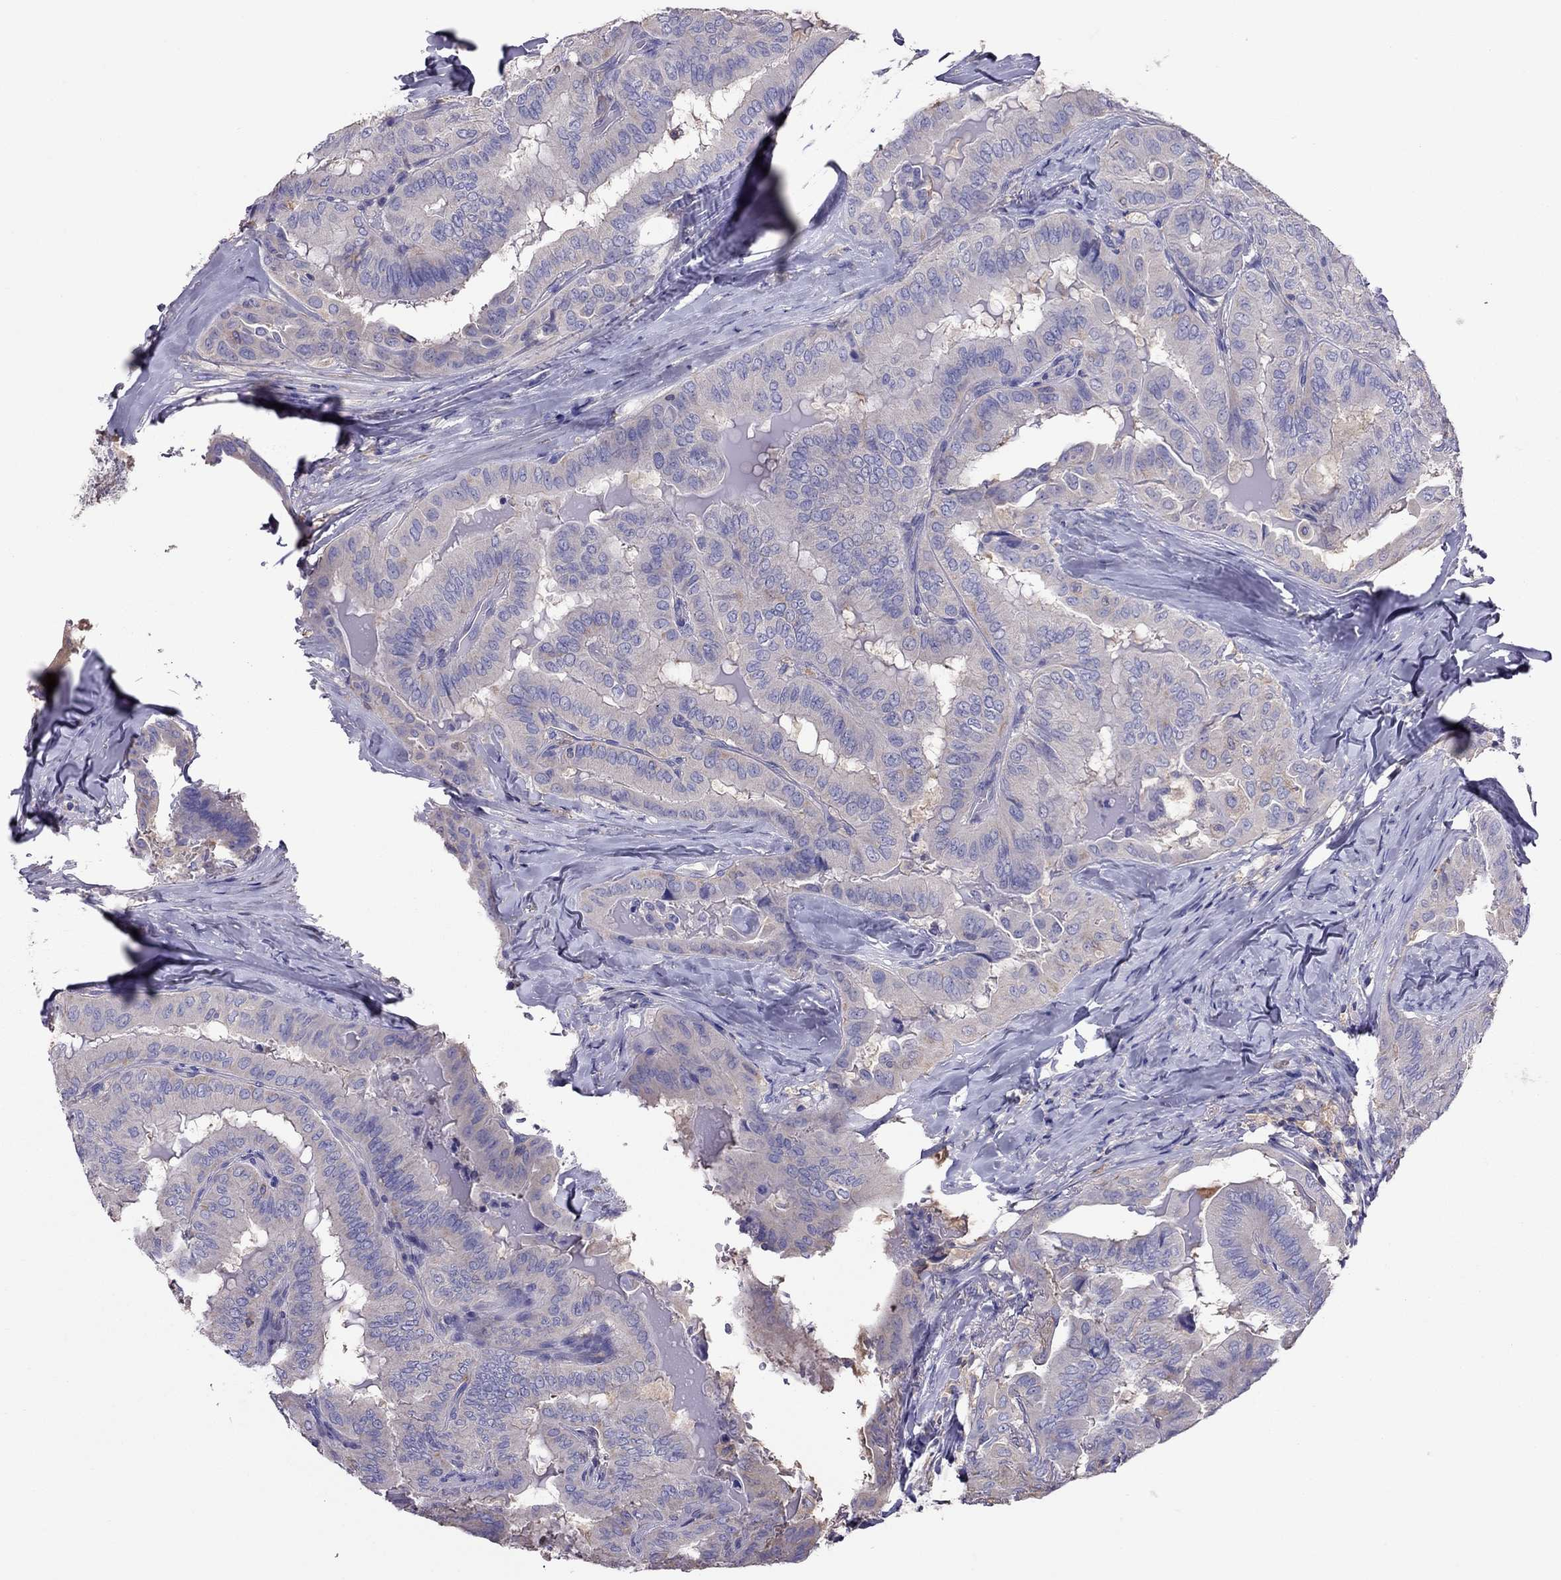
{"staining": {"intensity": "weak", "quantity": "<25%", "location": "cytoplasmic/membranous"}, "tissue": "thyroid cancer", "cell_type": "Tumor cells", "image_type": "cancer", "snomed": [{"axis": "morphology", "description": "Papillary adenocarcinoma, NOS"}, {"axis": "topography", "description": "Thyroid gland"}], "caption": "Tumor cells are negative for protein expression in human papillary adenocarcinoma (thyroid).", "gene": "TEX22", "patient": {"sex": "female", "age": 68}}